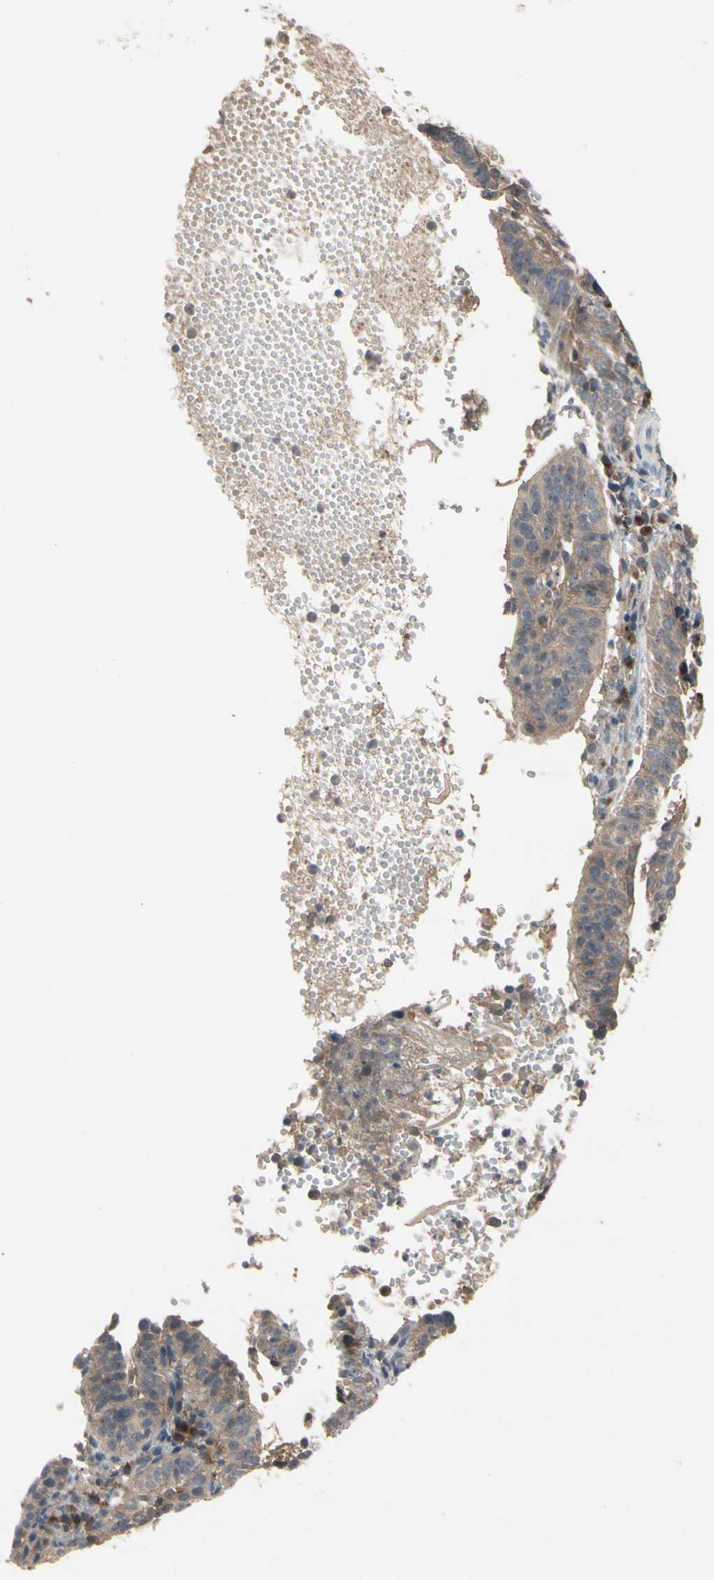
{"staining": {"intensity": "moderate", "quantity": ">75%", "location": "cytoplasmic/membranous"}, "tissue": "cervical cancer", "cell_type": "Tumor cells", "image_type": "cancer", "snomed": [{"axis": "morphology", "description": "Squamous cell carcinoma, NOS"}, {"axis": "topography", "description": "Cervix"}], "caption": "Moderate cytoplasmic/membranous expression for a protein is appreciated in about >75% of tumor cells of cervical cancer using immunohistochemistry (IHC).", "gene": "NSF", "patient": {"sex": "female", "age": 39}}